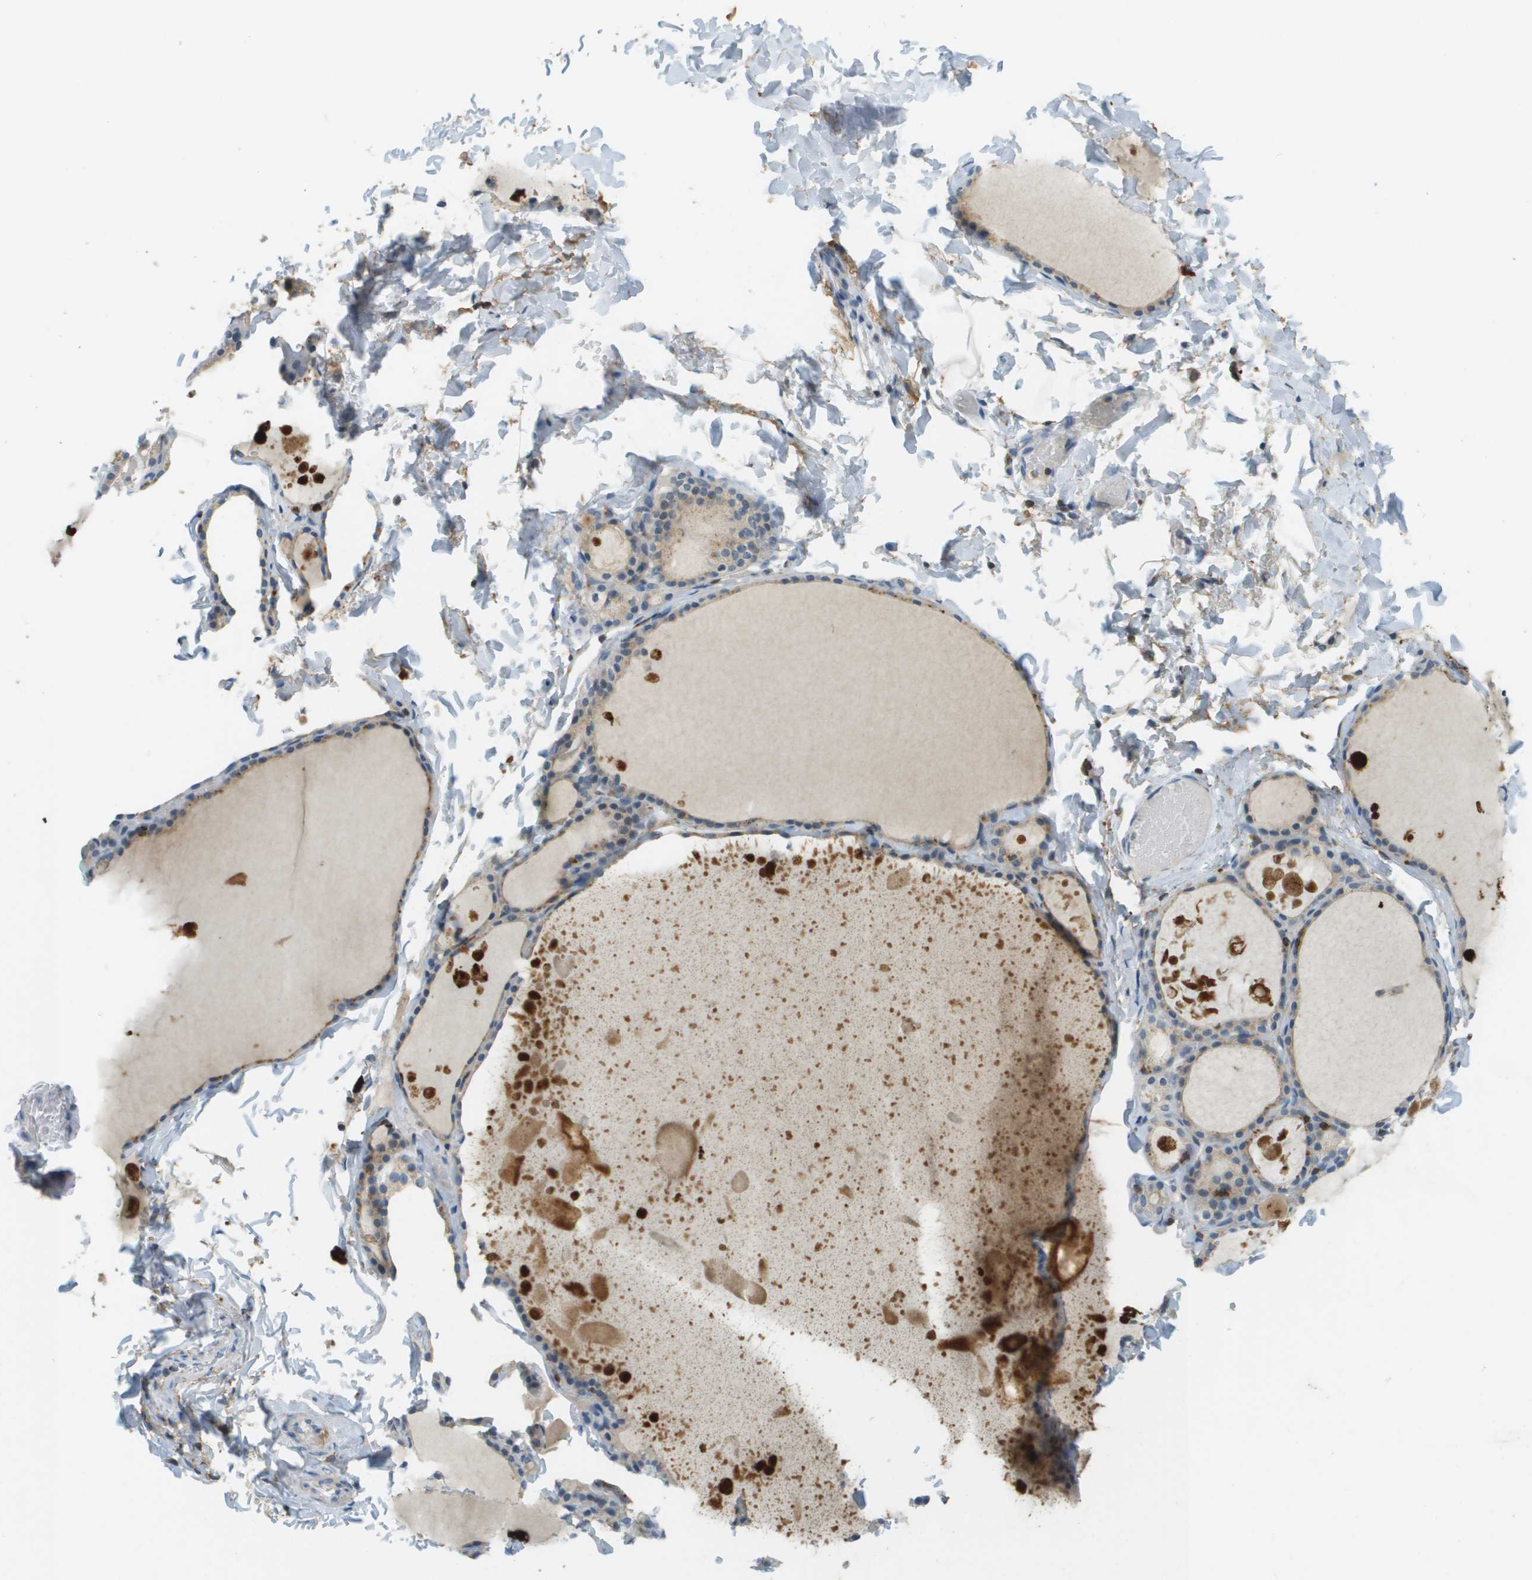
{"staining": {"intensity": "weak", "quantity": ">75%", "location": "cytoplasmic/membranous"}, "tissue": "thyroid gland", "cell_type": "Glandular cells", "image_type": "normal", "snomed": [{"axis": "morphology", "description": "Normal tissue, NOS"}, {"axis": "topography", "description": "Thyroid gland"}], "caption": "Immunohistochemistry (IHC) (DAB (3,3'-diaminobenzidine)) staining of normal thyroid gland reveals weak cytoplasmic/membranous protein positivity in approximately >75% of glandular cells.", "gene": "PLBD2", "patient": {"sex": "male", "age": 56}}